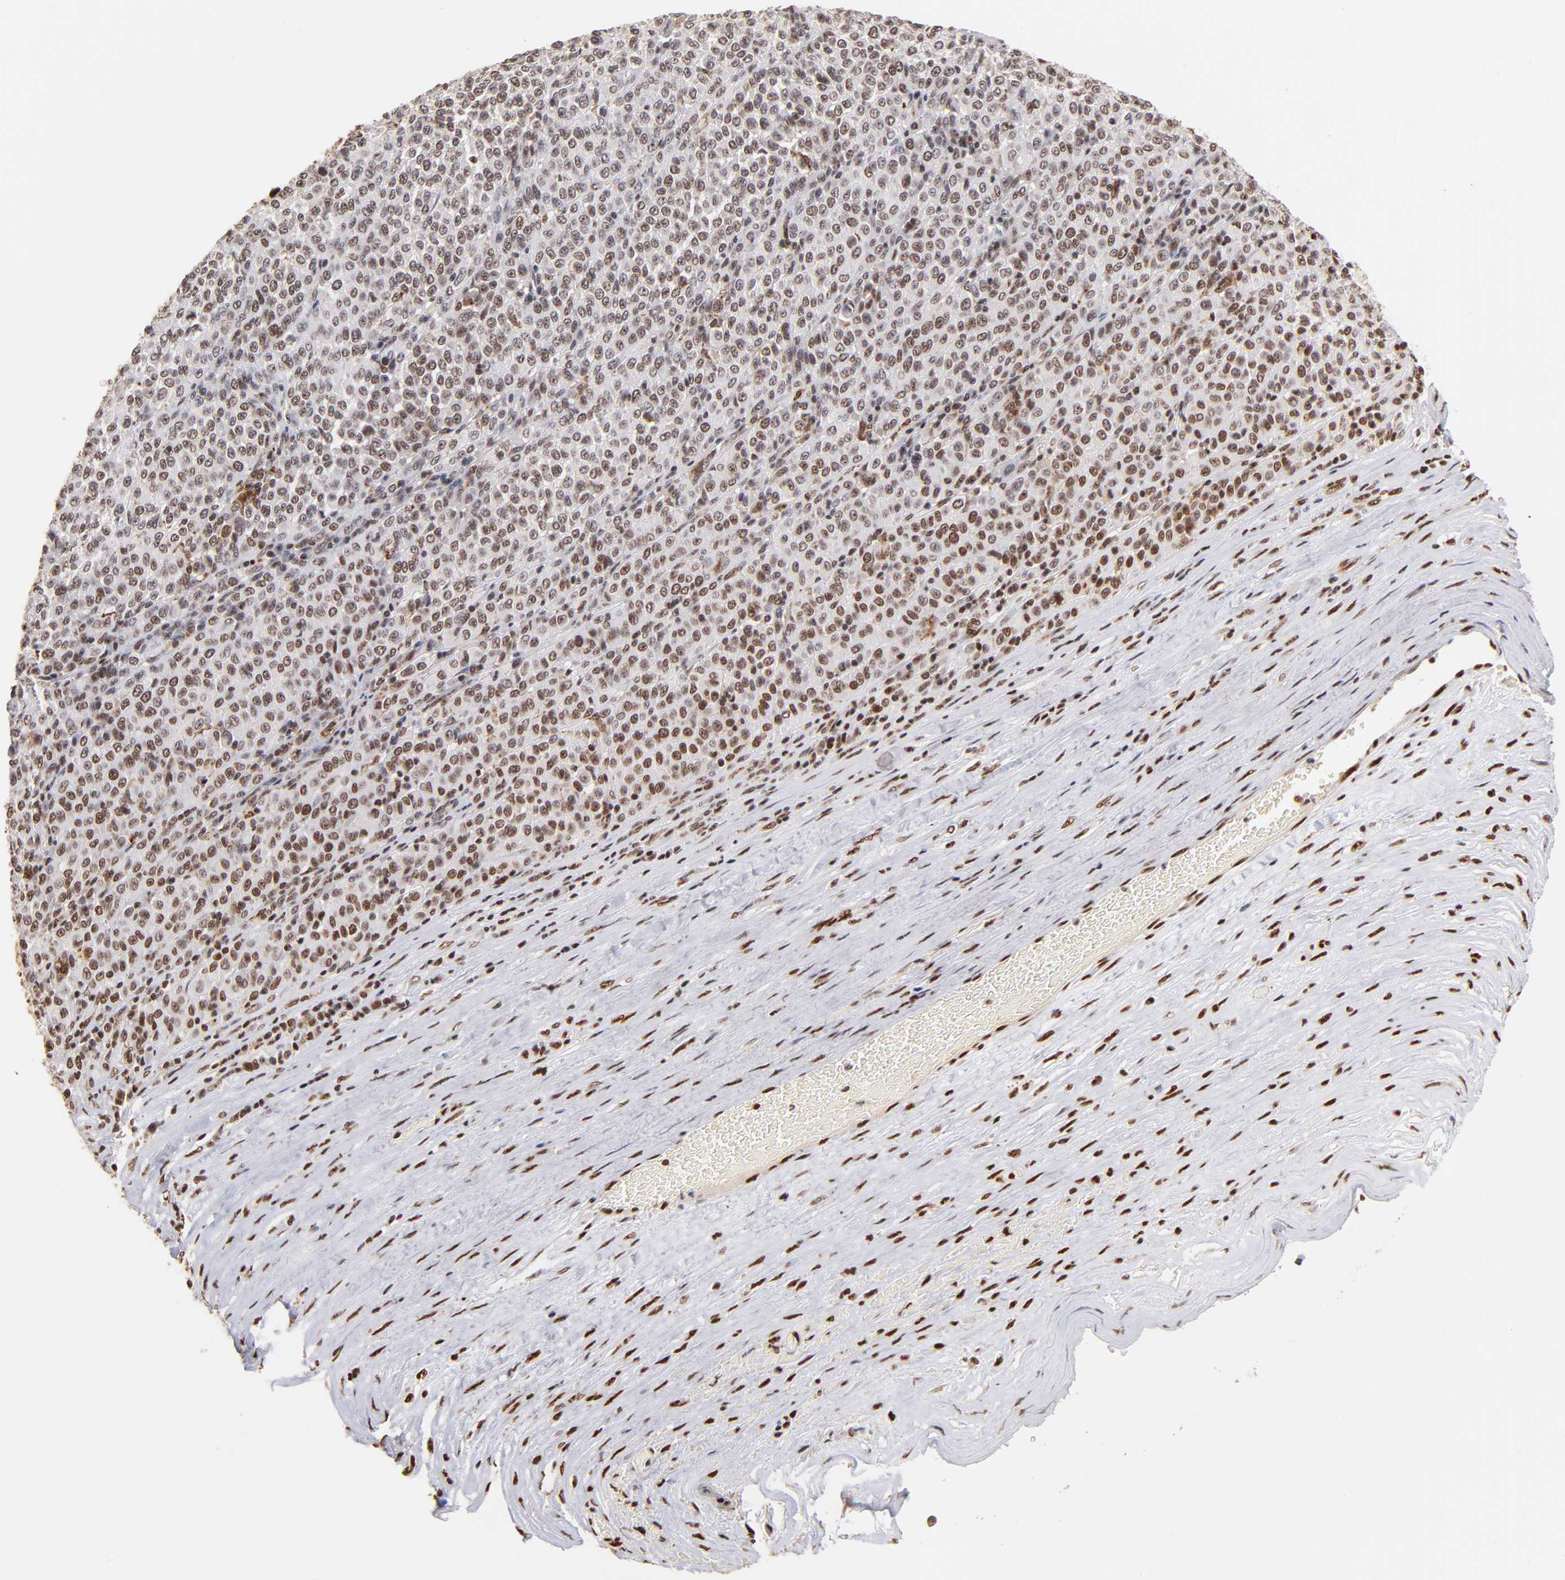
{"staining": {"intensity": "moderate", "quantity": "25%-75%", "location": "nuclear"}, "tissue": "melanoma", "cell_type": "Tumor cells", "image_type": "cancer", "snomed": [{"axis": "morphology", "description": "Malignant melanoma, Metastatic site"}, {"axis": "topography", "description": "Pancreas"}], "caption": "Melanoma stained with a brown dye demonstrates moderate nuclear positive staining in approximately 25%-75% of tumor cells.", "gene": "ZNF146", "patient": {"sex": "female", "age": 30}}